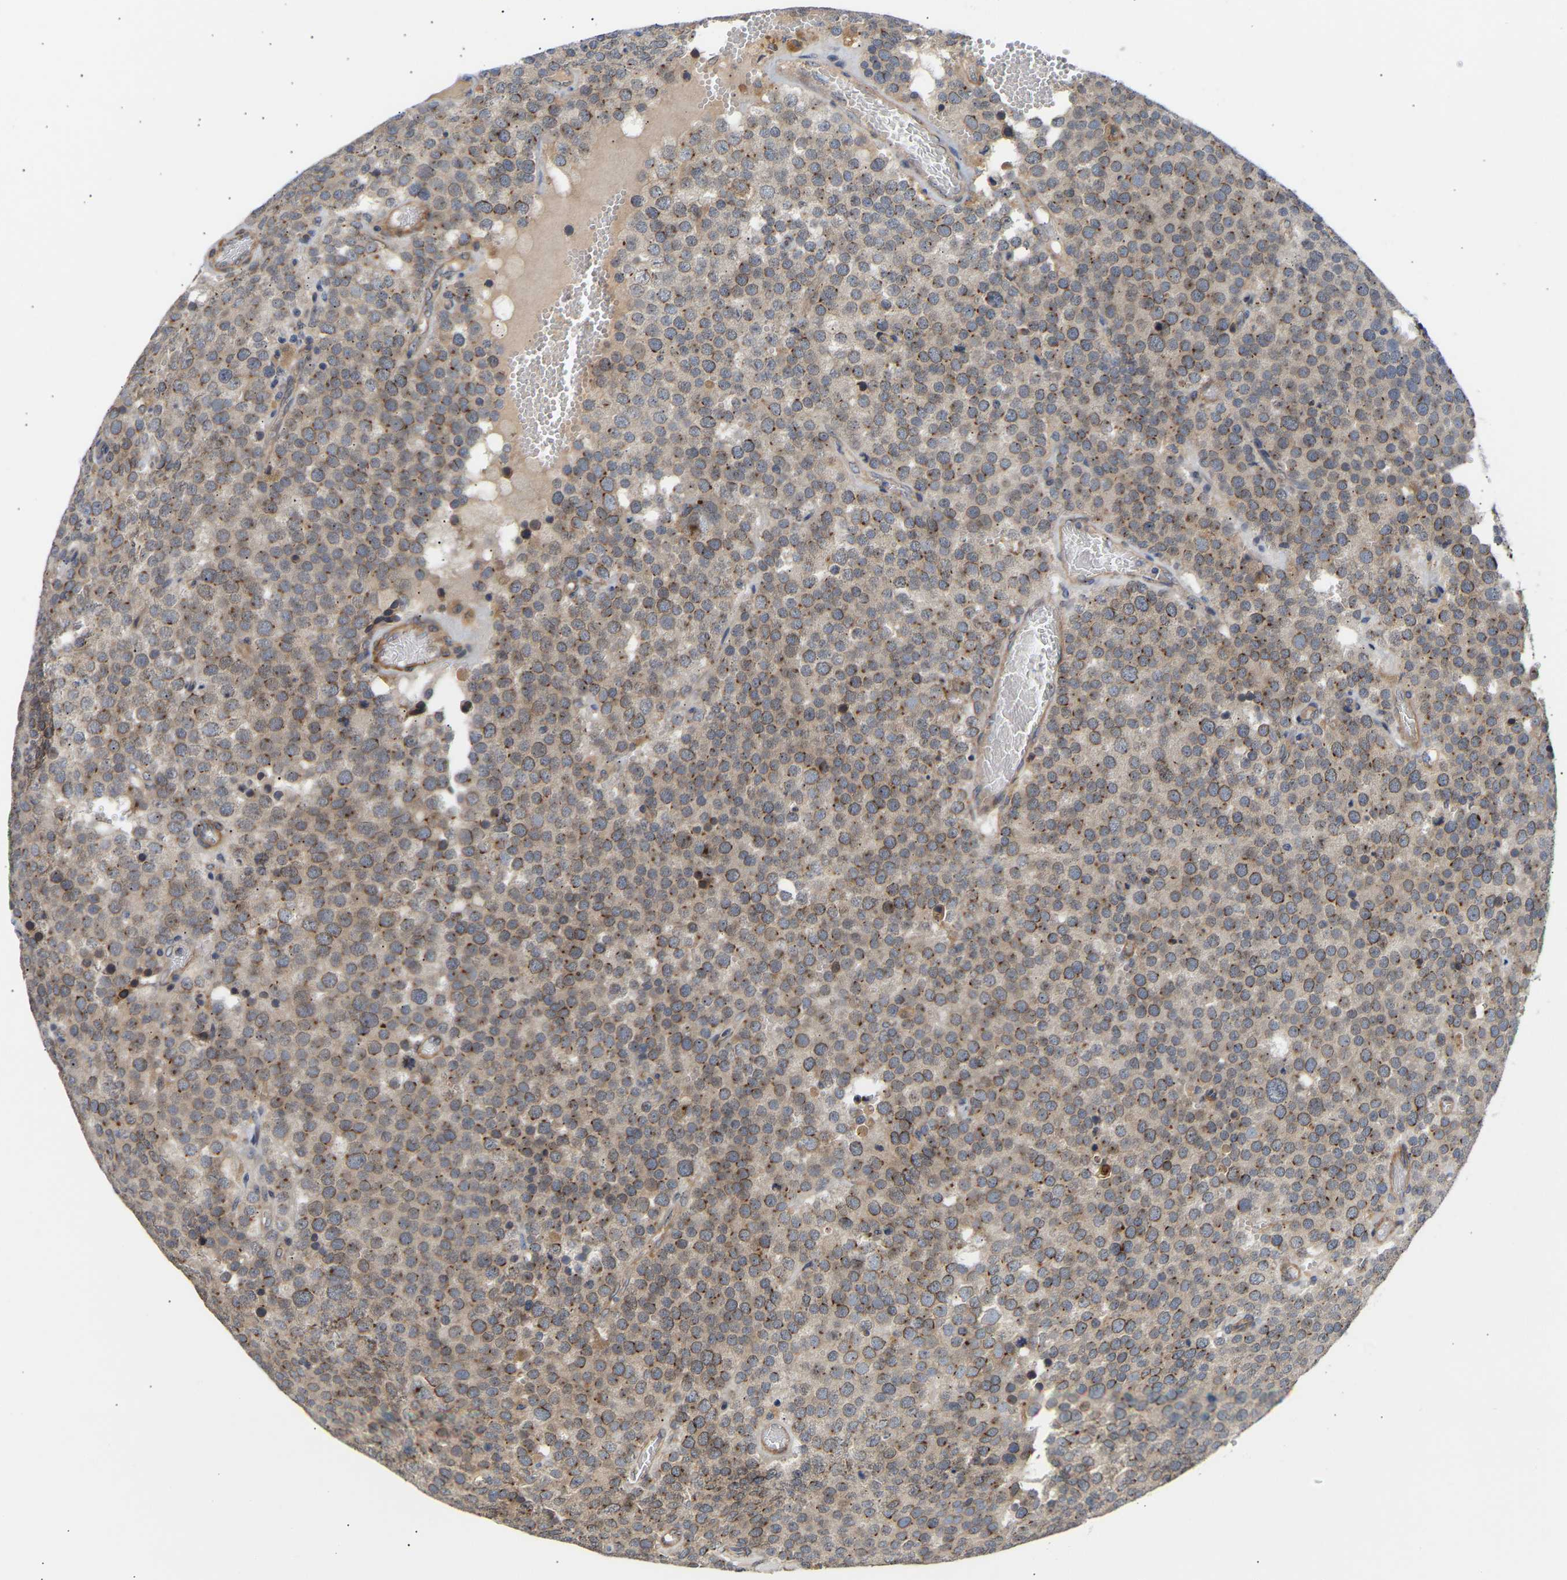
{"staining": {"intensity": "moderate", "quantity": ">75%", "location": "cytoplasmic/membranous"}, "tissue": "testis cancer", "cell_type": "Tumor cells", "image_type": "cancer", "snomed": [{"axis": "morphology", "description": "Normal tissue, NOS"}, {"axis": "morphology", "description": "Seminoma, NOS"}, {"axis": "topography", "description": "Testis"}], "caption": "A medium amount of moderate cytoplasmic/membranous staining is seen in approximately >75% of tumor cells in seminoma (testis) tissue.", "gene": "KASH5", "patient": {"sex": "male", "age": 71}}